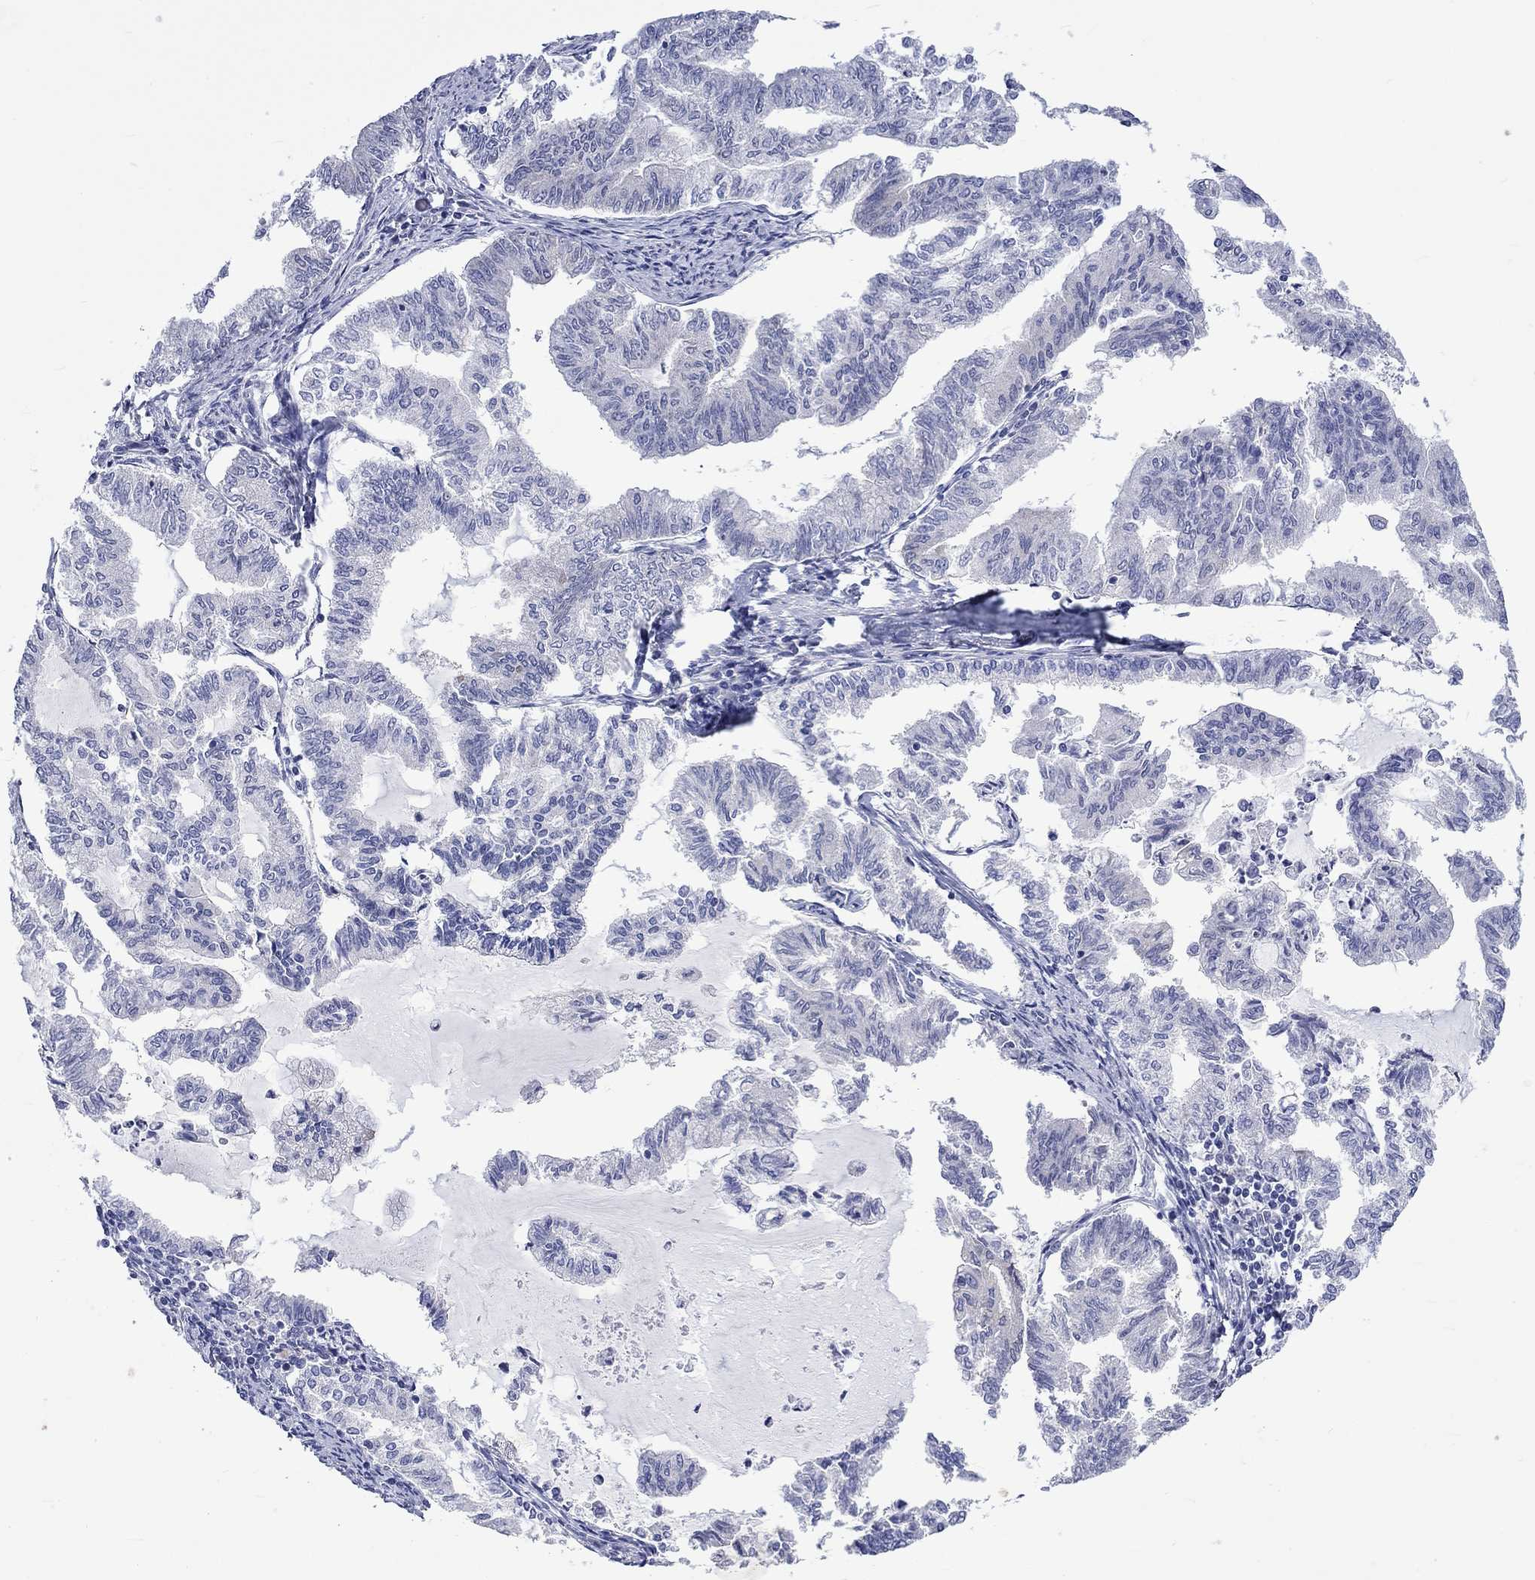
{"staining": {"intensity": "negative", "quantity": "none", "location": "none"}, "tissue": "endometrial cancer", "cell_type": "Tumor cells", "image_type": "cancer", "snomed": [{"axis": "morphology", "description": "Adenocarcinoma, NOS"}, {"axis": "topography", "description": "Endometrium"}], "caption": "A high-resolution histopathology image shows immunohistochemistry (IHC) staining of endometrial adenocarcinoma, which displays no significant expression in tumor cells. (Stains: DAB IHC with hematoxylin counter stain, Microscopy: brightfield microscopy at high magnification).", "gene": "CERS1", "patient": {"sex": "female", "age": 79}}